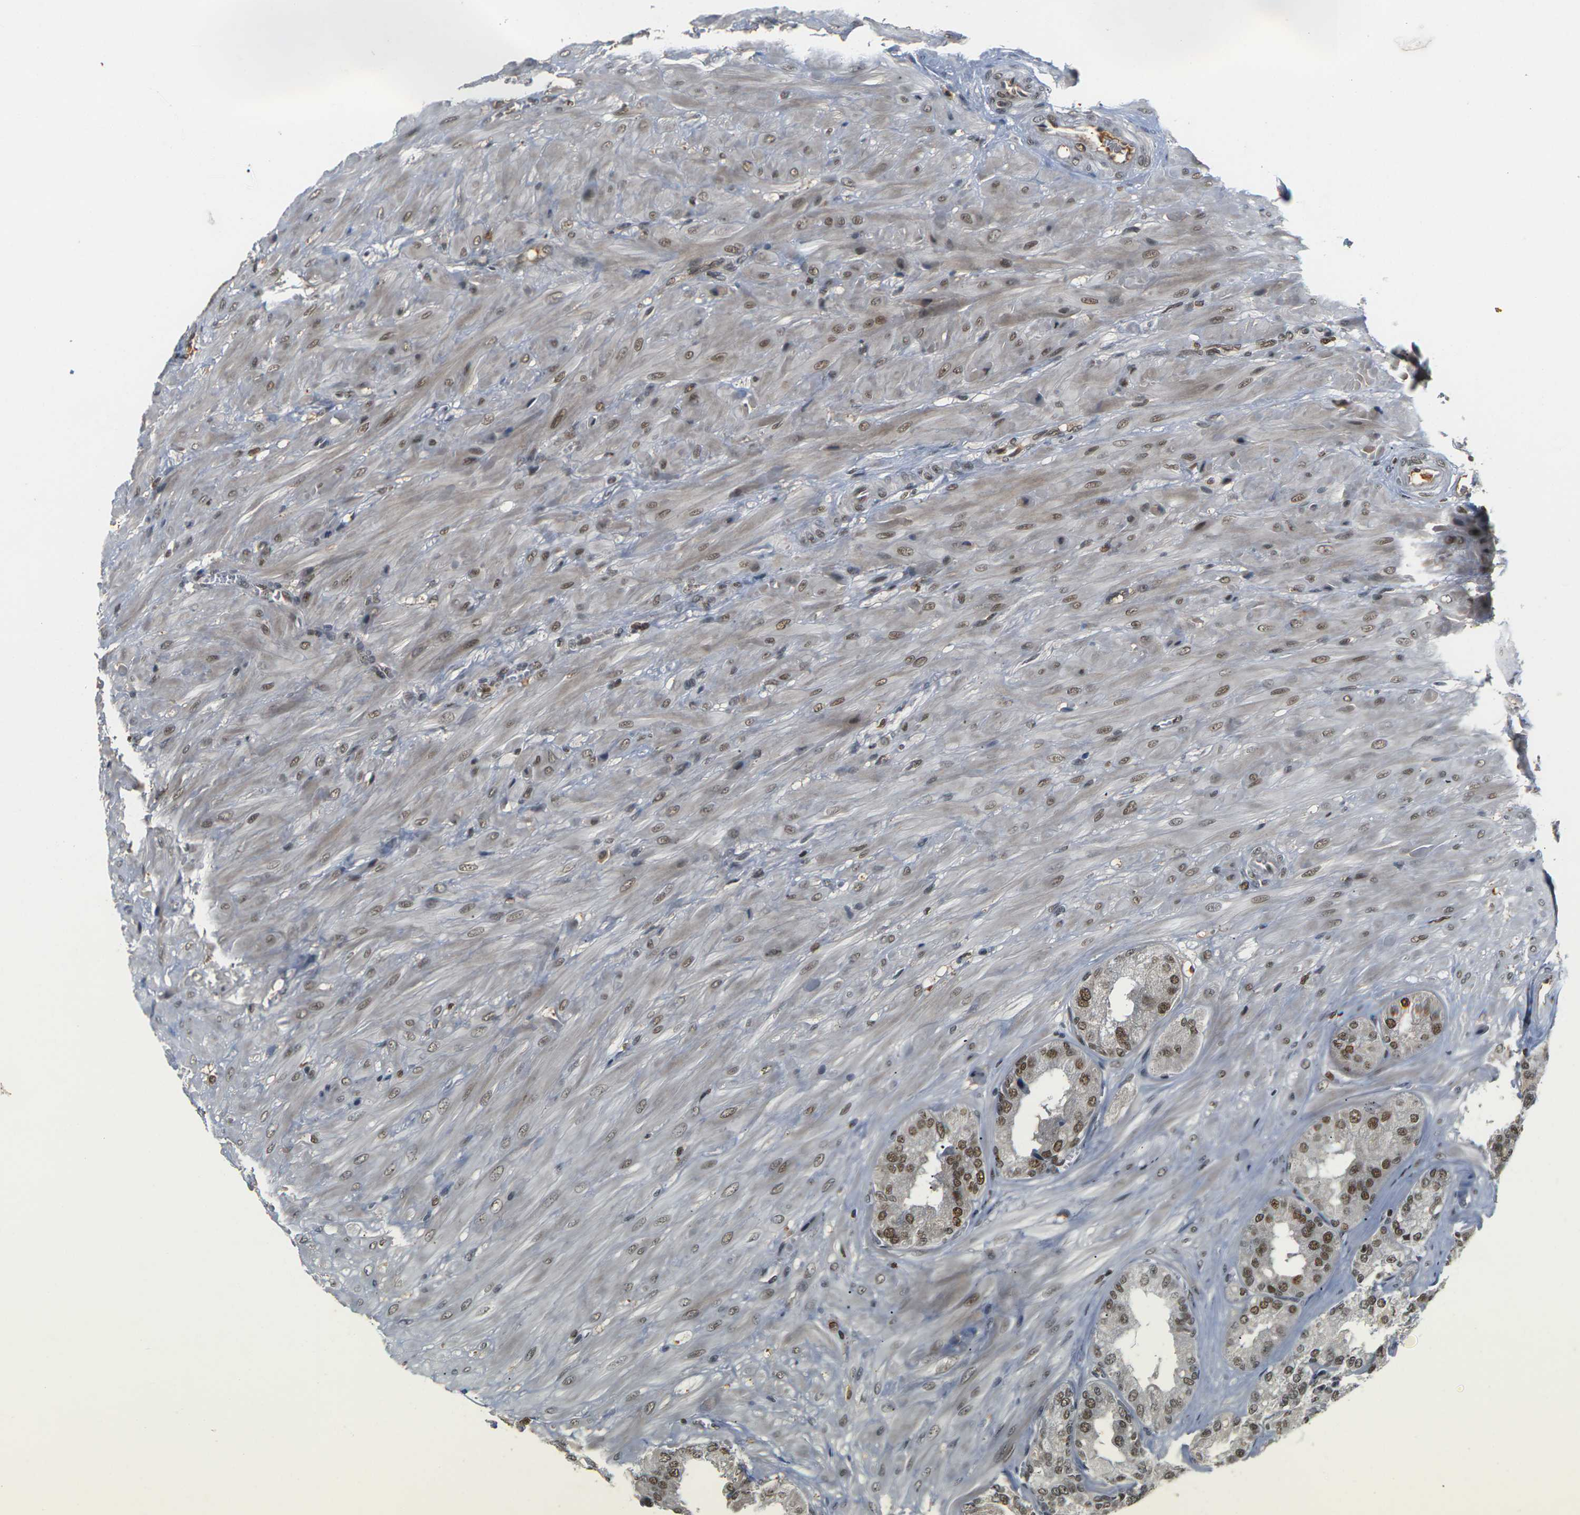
{"staining": {"intensity": "moderate", "quantity": ">75%", "location": "nuclear"}, "tissue": "seminal vesicle", "cell_type": "Glandular cells", "image_type": "normal", "snomed": [{"axis": "morphology", "description": "Normal tissue, NOS"}, {"axis": "topography", "description": "Prostate"}, {"axis": "topography", "description": "Seminal veicle"}], "caption": "This is a micrograph of IHC staining of benign seminal vesicle, which shows moderate positivity in the nuclear of glandular cells.", "gene": "NELFA", "patient": {"sex": "male", "age": 51}}